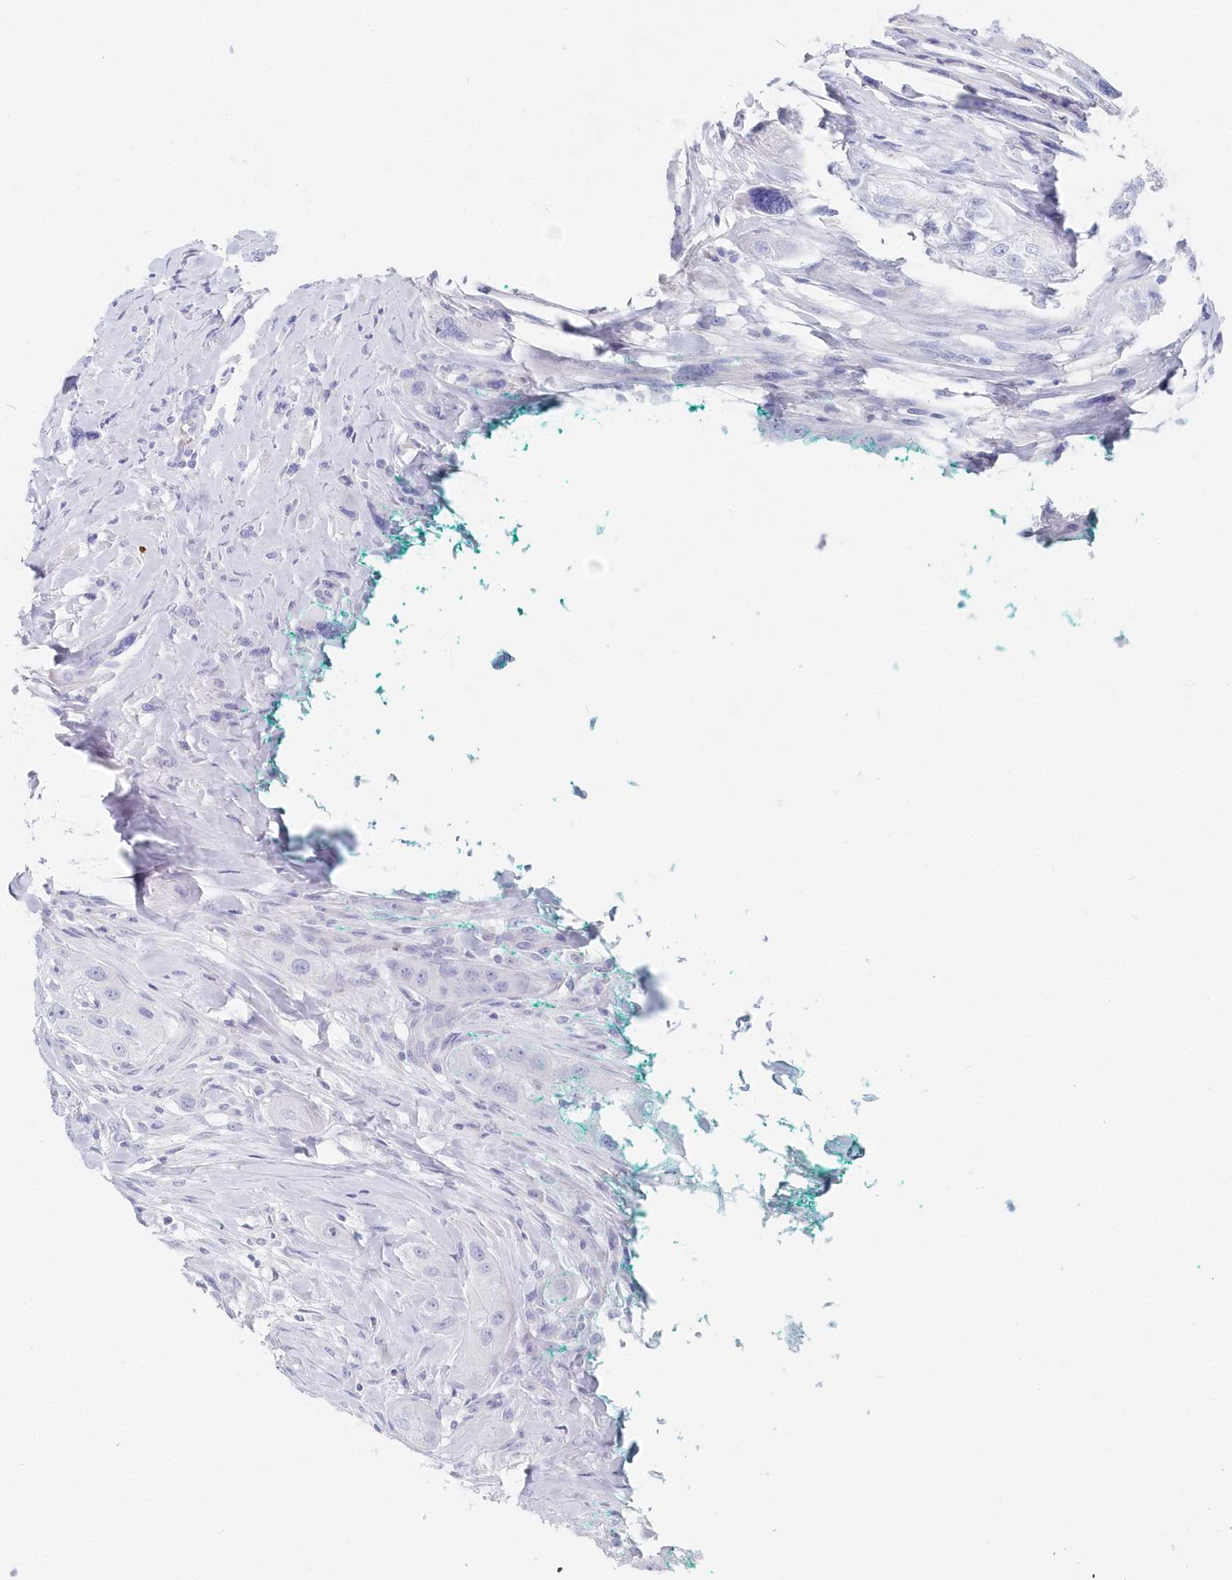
{"staining": {"intensity": "negative", "quantity": "none", "location": "none"}, "tissue": "head and neck cancer", "cell_type": "Tumor cells", "image_type": "cancer", "snomed": [{"axis": "morphology", "description": "Normal tissue, NOS"}, {"axis": "morphology", "description": "Squamous cell carcinoma, NOS"}, {"axis": "topography", "description": "Skeletal muscle"}, {"axis": "topography", "description": "Head-Neck"}], "caption": "Immunohistochemical staining of human head and neck cancer (squamous cell carcinoma) shows no significant staining in tumor cells.", "gene": "CSNK1G2", "patient": {"sex": "male", "age": 51}}